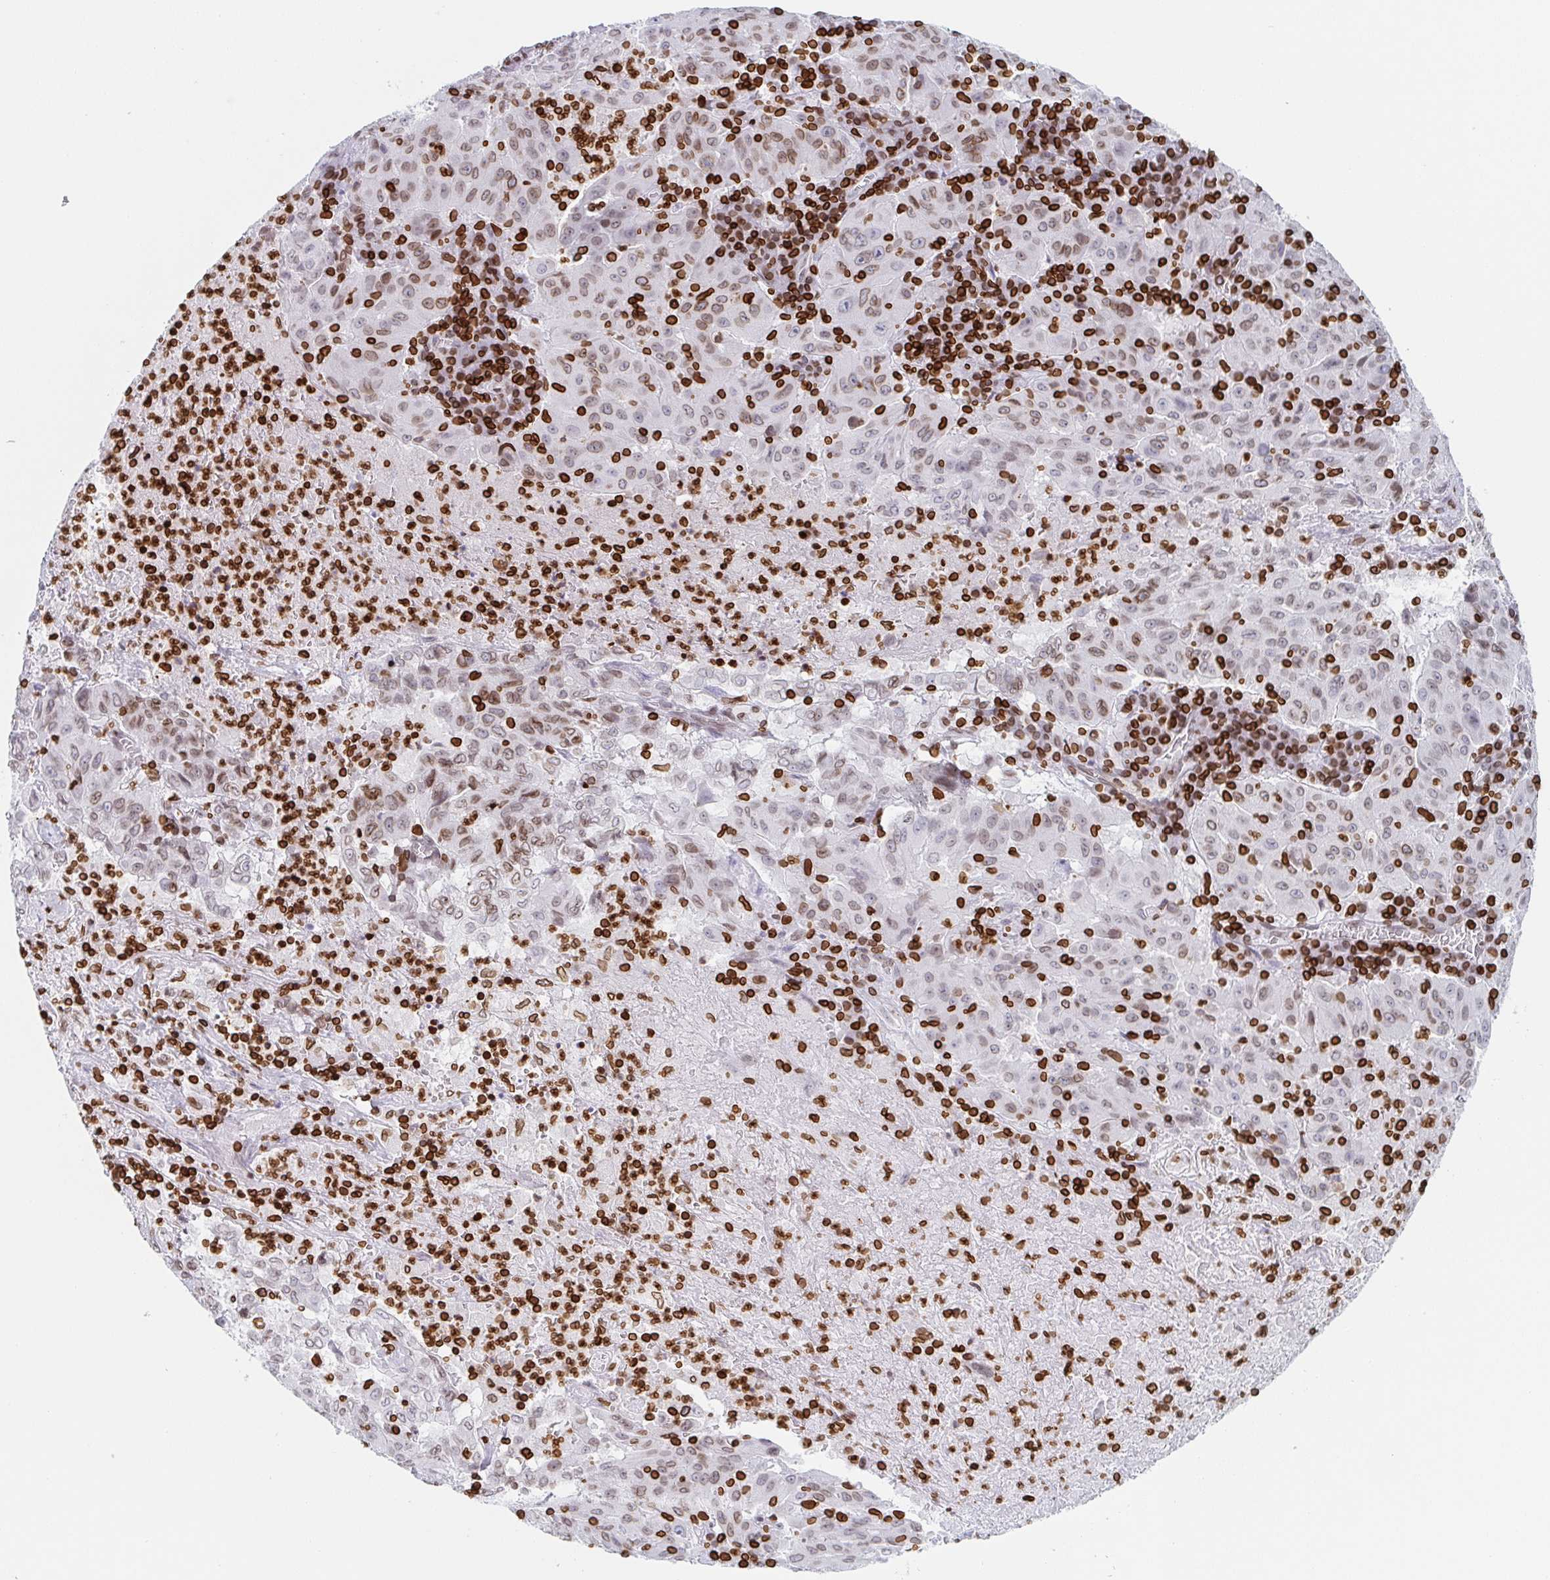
{"staining": {"intensity": "weak", "quantity": "25%-75%", "location": "cytoplasmic/membranous,nuclear"}, "tissue": "pancreatic cancer", "cell_type": "Tumor cells", "image_type": "cancer", "snomed": [{"axis": "morphology", "description": "Adenocarcinoma, NOS"}, {"axis": "topography", "description": "Pancreas"}], "caption": "Weak cytoplasmic/membranous and nuclear expression for a protein is identified in approximately 25%-75% of tumor cells of pancreatic cancer (adenocarcinoma) using IHC.", "gene": "BTBD7", "patient": {"sex": "male", "age": 63}}